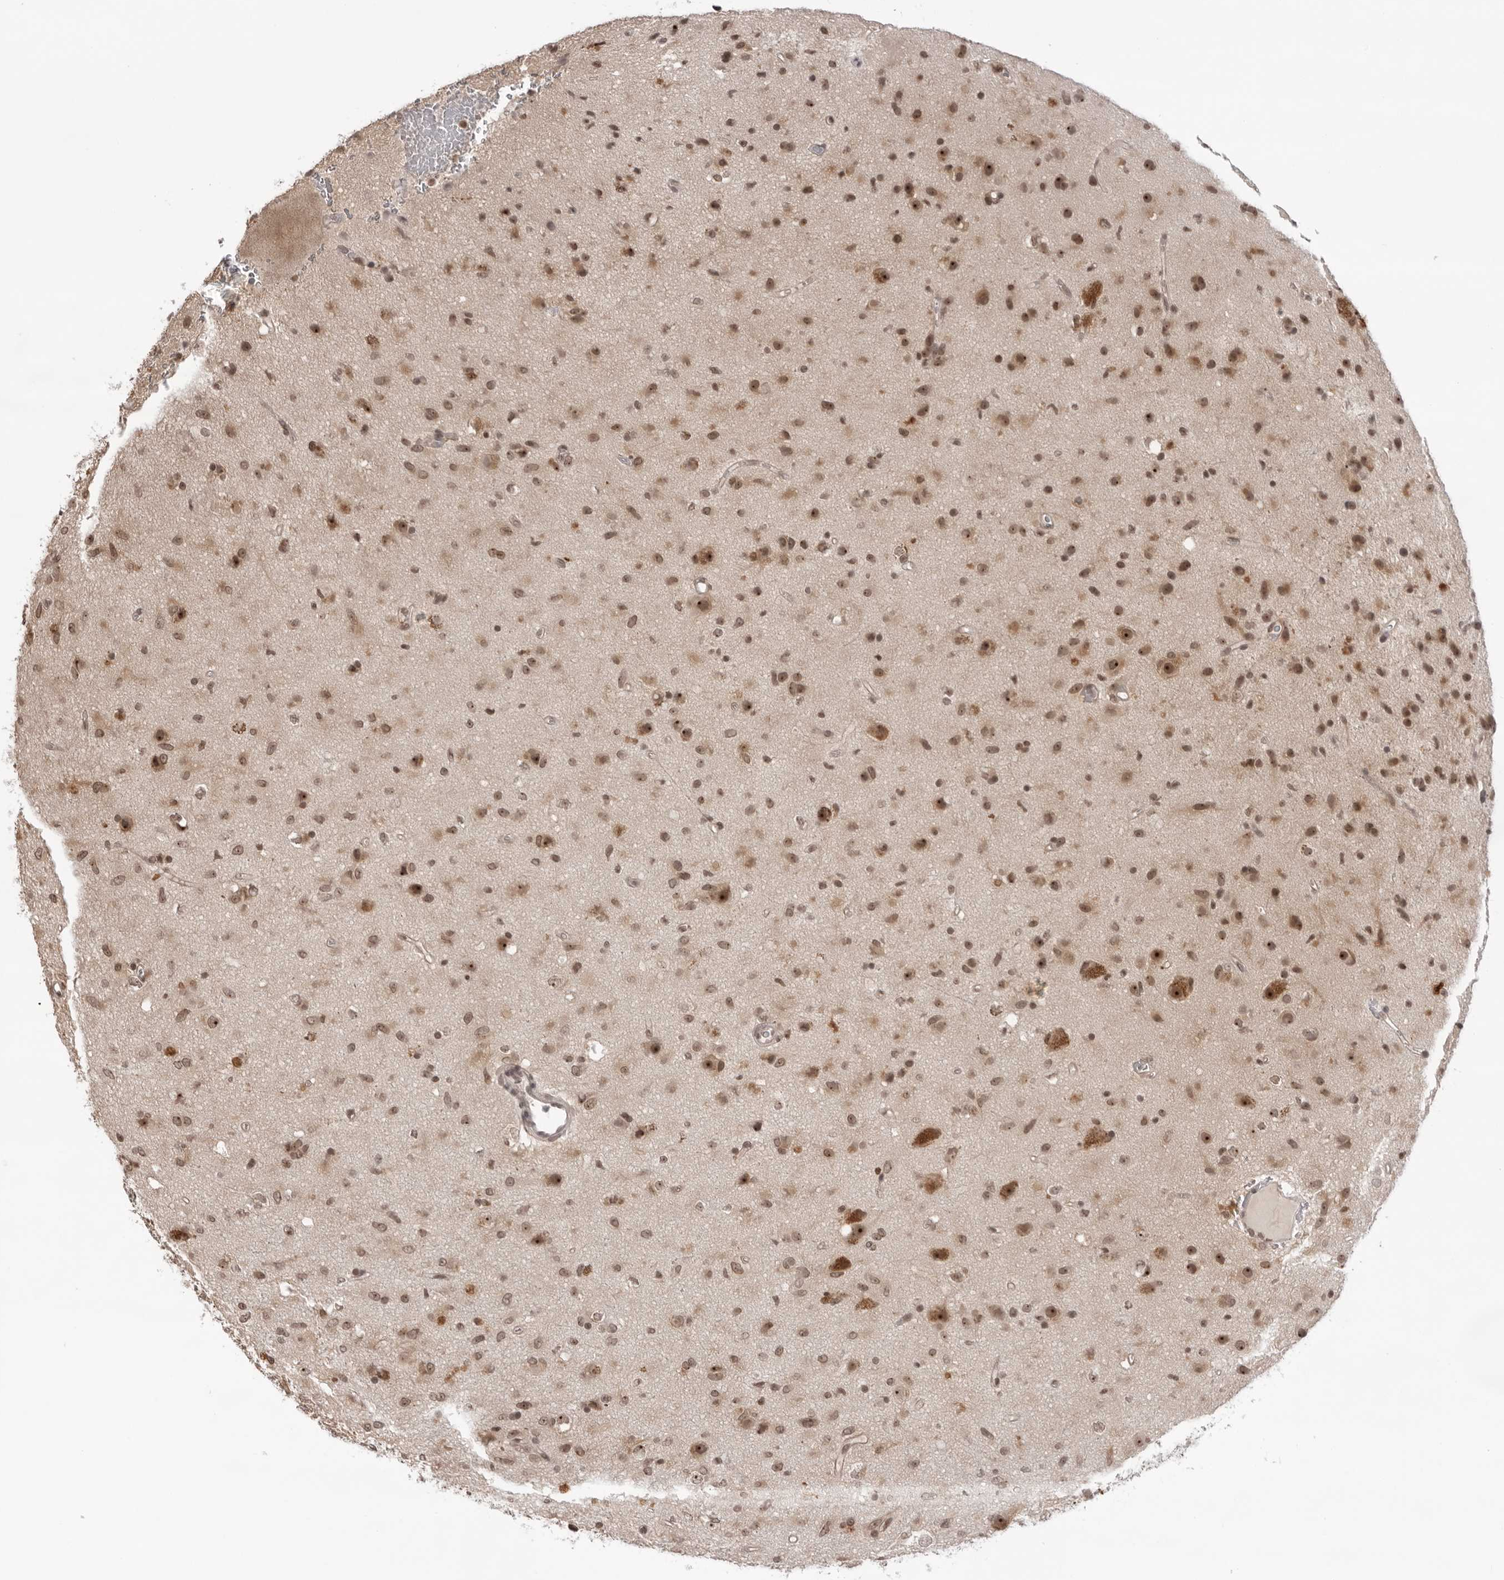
{"staining": {"intensity": "moderate", "quantity": ">75%", "location": "cytoplasmic/membranous,nuclear"}, "tissue": "glioma", "cell_type": "Tumor cells", "image_type": "cancer", "snomed": [{"axis": "morphology", "description": "Glioma, malignant, Low grade"}, {"axis": "topography", "description": "Brain"}], "caption": "A brown stain shows moderate cytoplasmic/membranous and nuclear positivity of a protein in human malignant glioma (low-grade) tumor cells.", "gene": "EXOSC10", "patient": {"sex": "male", "age": 77}}